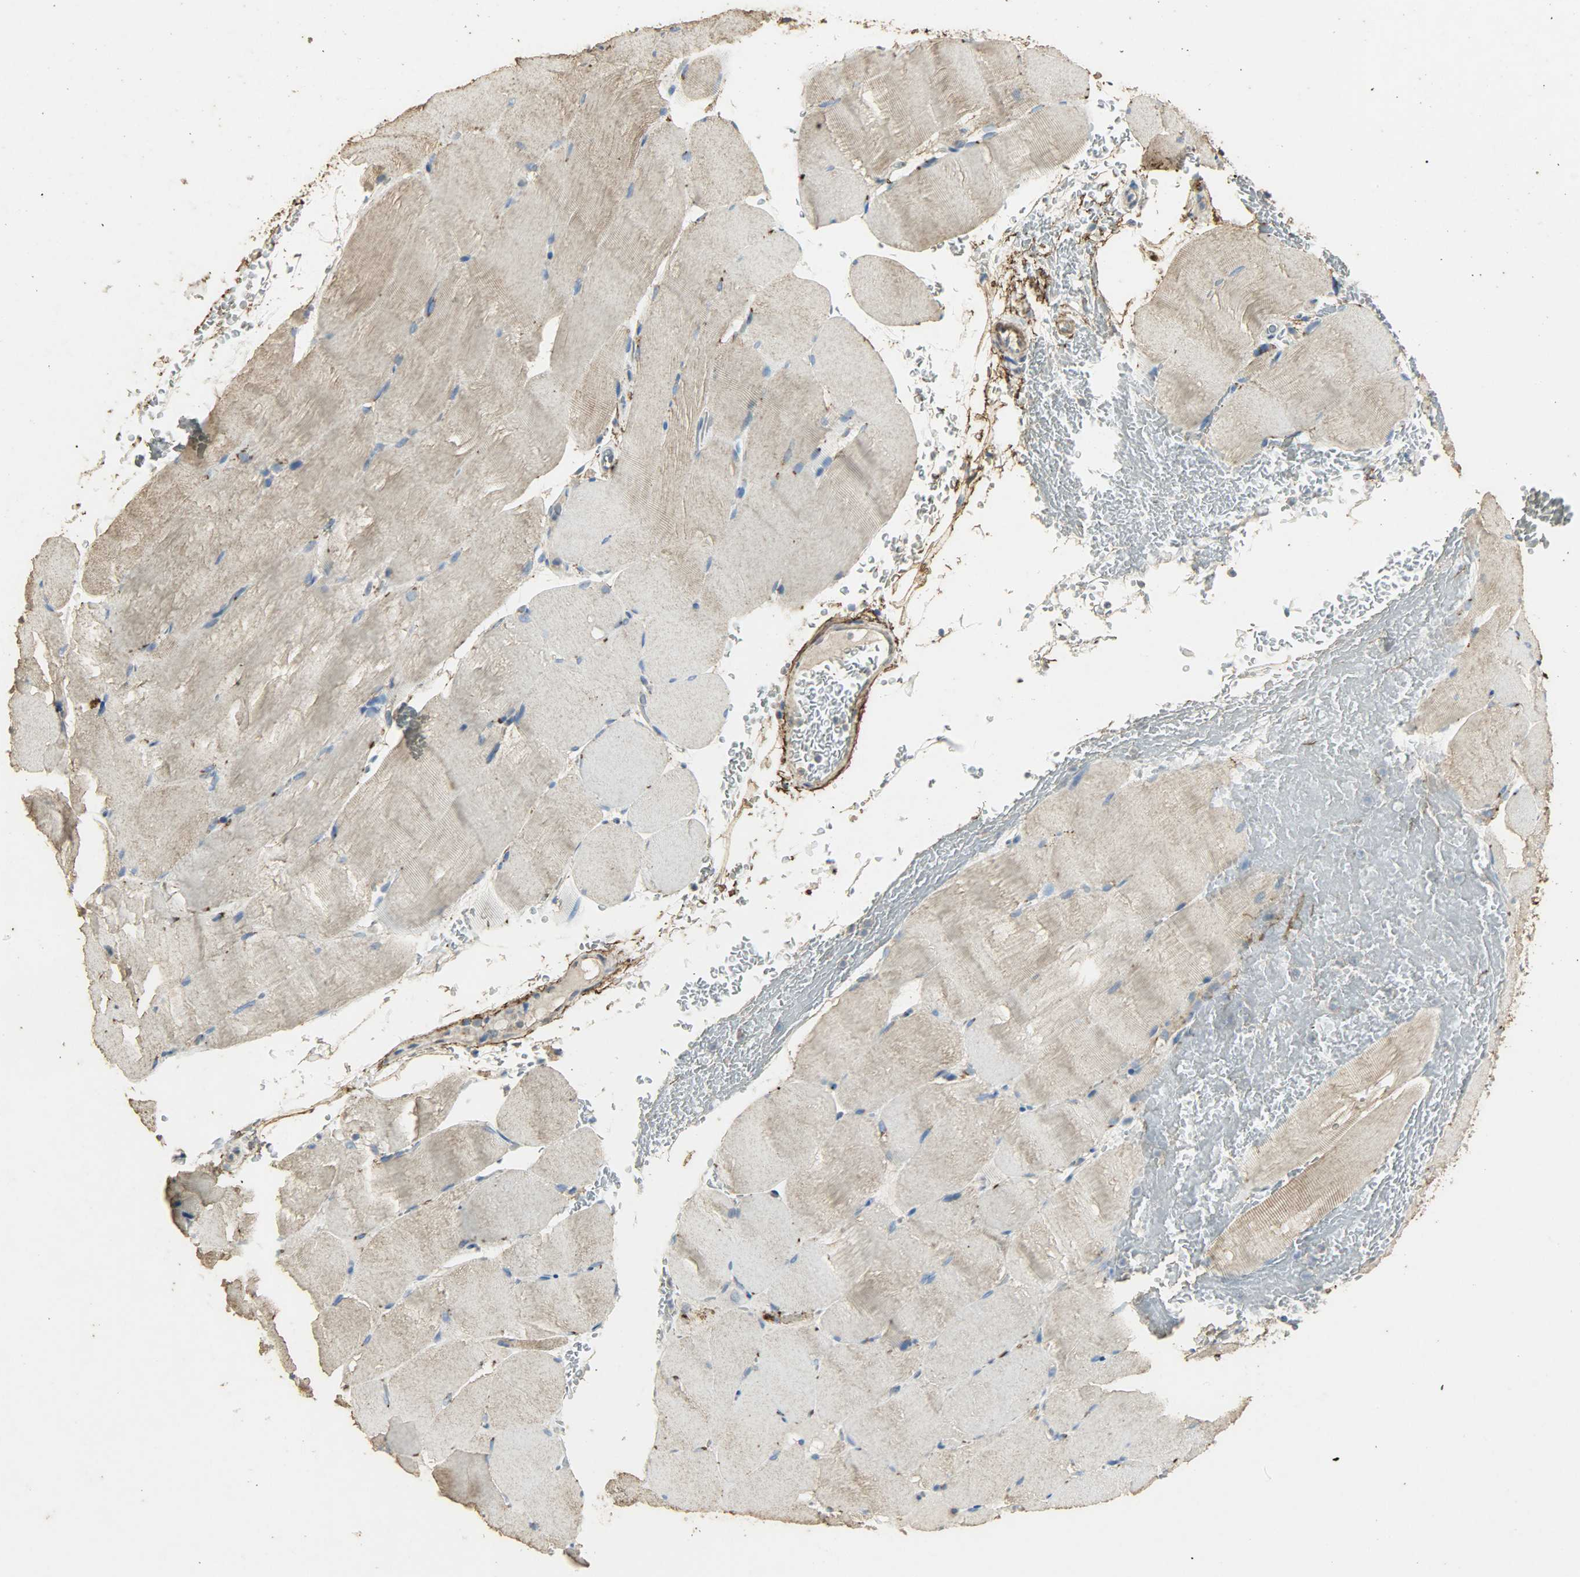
{"staining": {"intensity": "weak", "quantity": "25%-75%", "location": "cytoplasmic/membranous"}, "tissue": "skeletal muscle", "cell_type": "Myocytes", "image_type": "normal", "snomed": [{"axis": "morphology", "description": "Normal tissue, NOS"}, {"axis": "topography", "description": "Skeletal muscle"}], "caption": "Immunohistochemical staining of unremarkable human skeletal muscle exhibits 25%-75% levels of weak cytoplasmic/membranous protein staining in approximately 25%-75% of myocytes. (brown staining indicates protein expression, while blue staining denotes nuclei).", "gene": "ASB9", "patient": {"sex": "female", "age": 37}}